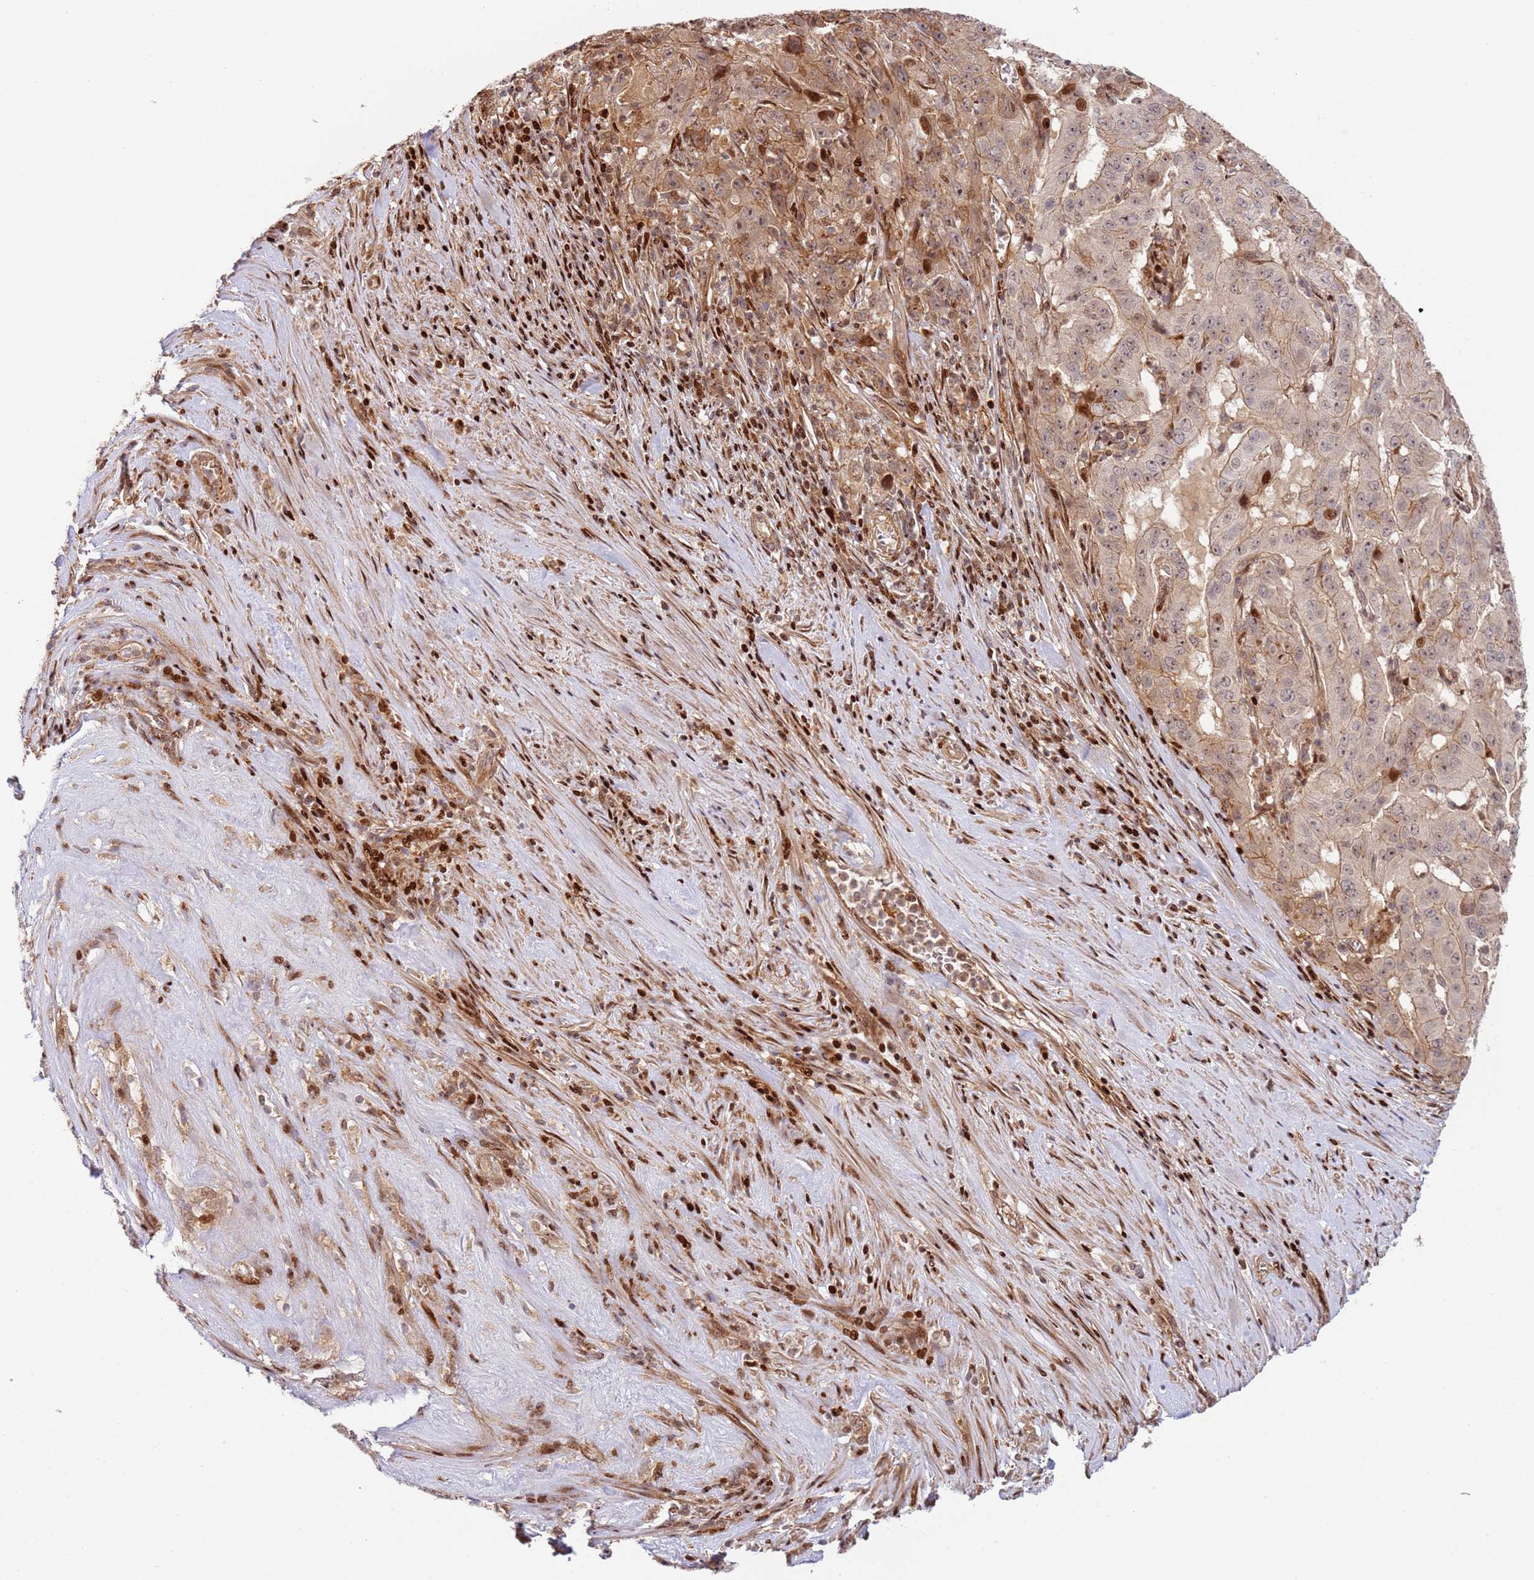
{"staining": {"intensity": "moderate", "quantity": "<25%", "location": "nuclear"}, "tissue": "pancreatic cancer", "cell_type": "Tumor cells", "image_type": "cancer", "snomed": [{"axis": "morphology", "description": "Adenocarcinoma, NOS"}, {"axis": "topography", "description": "Pancreas"}], "caption": "This is an image of immunohistochemistry (IHC) staining of pancreatic adenocarcinoma, which shows moderate expression in the nuclear of tumor cells.", "gene": "TMEM233", "patient": {"sex": "male", "age": 63}}